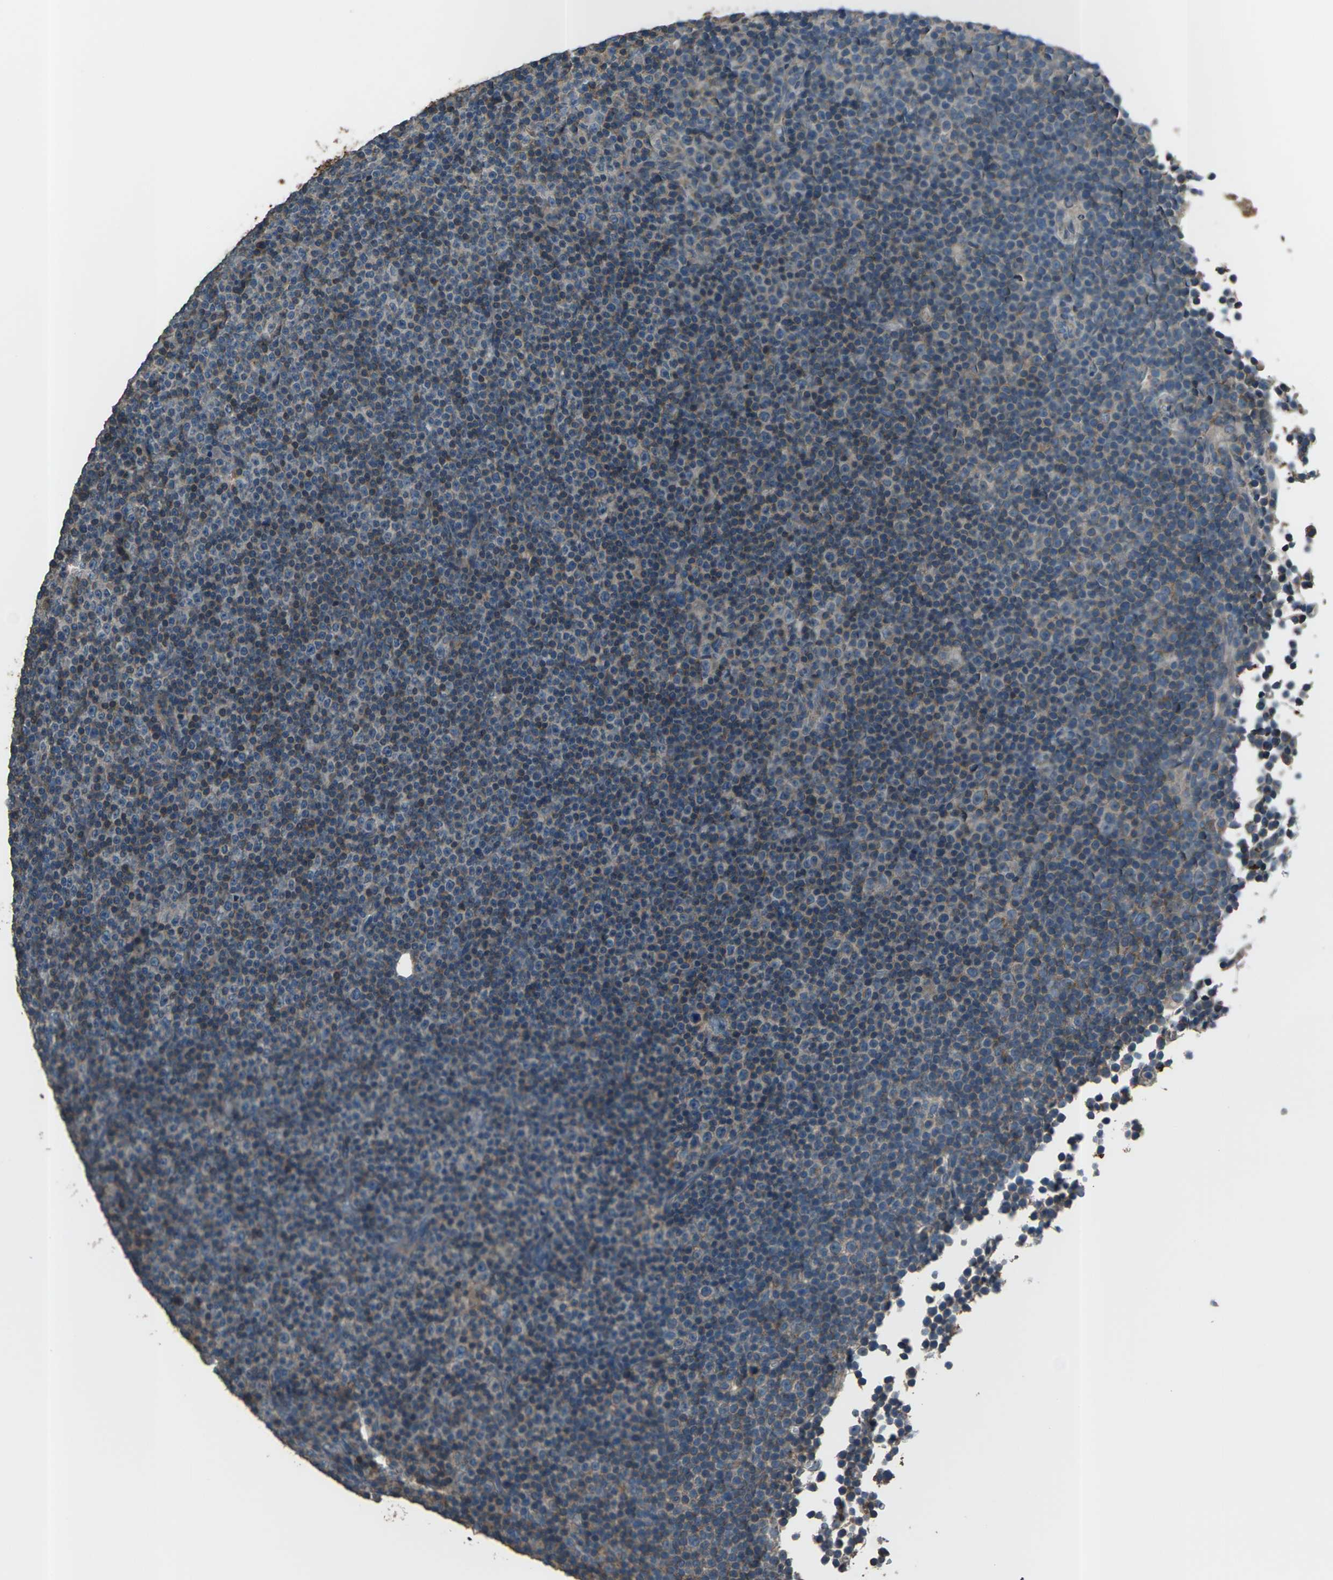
{"staining": {"intensity": "weak", "quantity": "25%-75%", "location": "cytoplasmic/membranous"}, "tissue": "lymphoma", "cell_type": "Tumor cells", "image_type": "cancer", "snomed": [{"axis": "morphology", "description": "Malignant lymphoma, non-Hodgkin's type, Low grade"}, {"axis": "topography", "description": "Lymph node"}], "caption": "Immunohistochemistry (IHC) of low-grade malignant lymphoma, non-Hodgkin's type displays low levels of weak cytoplasmic/membranous positivity in about 25%-75% of tumor cells.", "gene": "CMTM4", "patient": {"sex": "female", "age": 67}}